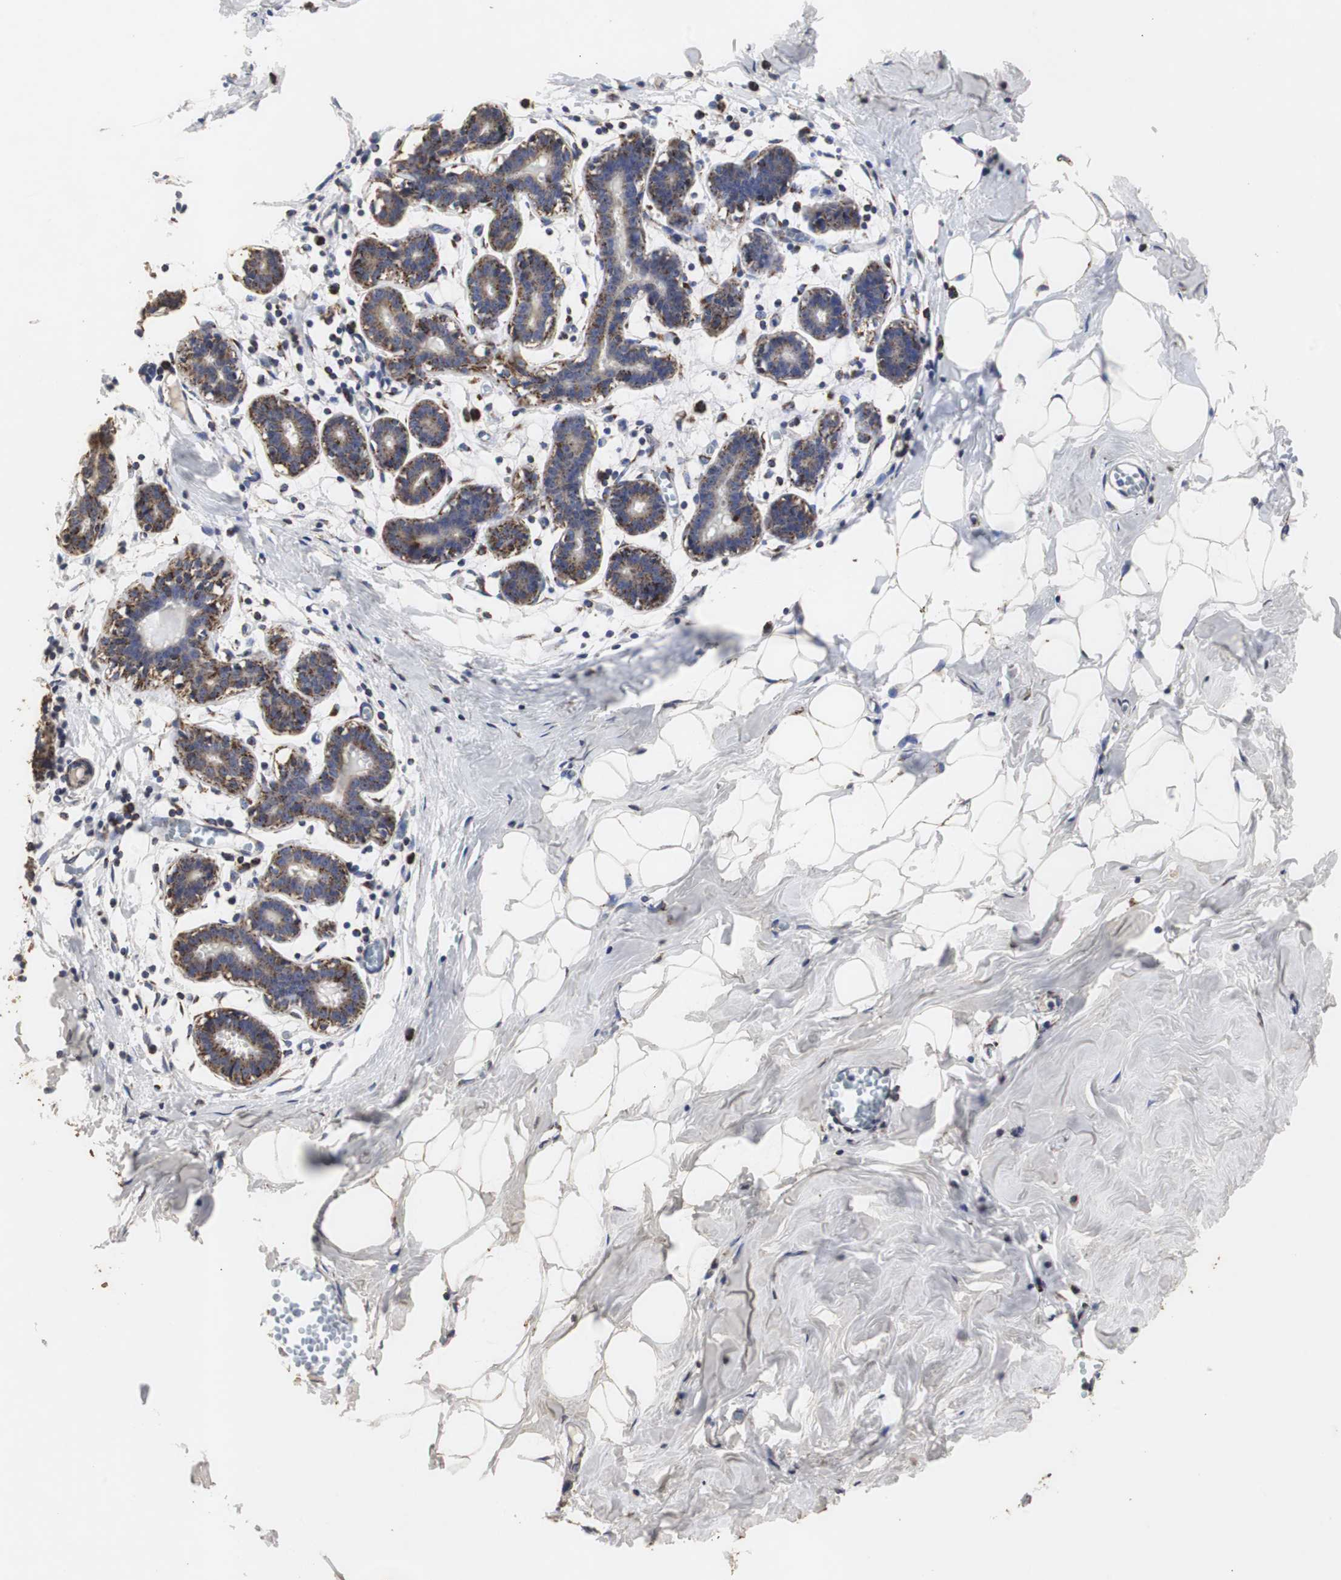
{"staining": {"intensity": "negative", "quantity": "none", "location": "none"}, "tissue": "breast", "cell_type": "Adipocytes", "image_type": "normal", "snomed": [{"axis": "morphology", "description": "Normal tissue, NOS"}, {"axis": "topography", "description": "Breast"}], "caption": "IHC micrograph of benign breast: human breast stained with DAB (3,3'-diaminobenzidine) exhibits no significant protein positivity in adipocytes.", "gene": "HSD17B10", "patient": {"sex": "female", "age": 27}}